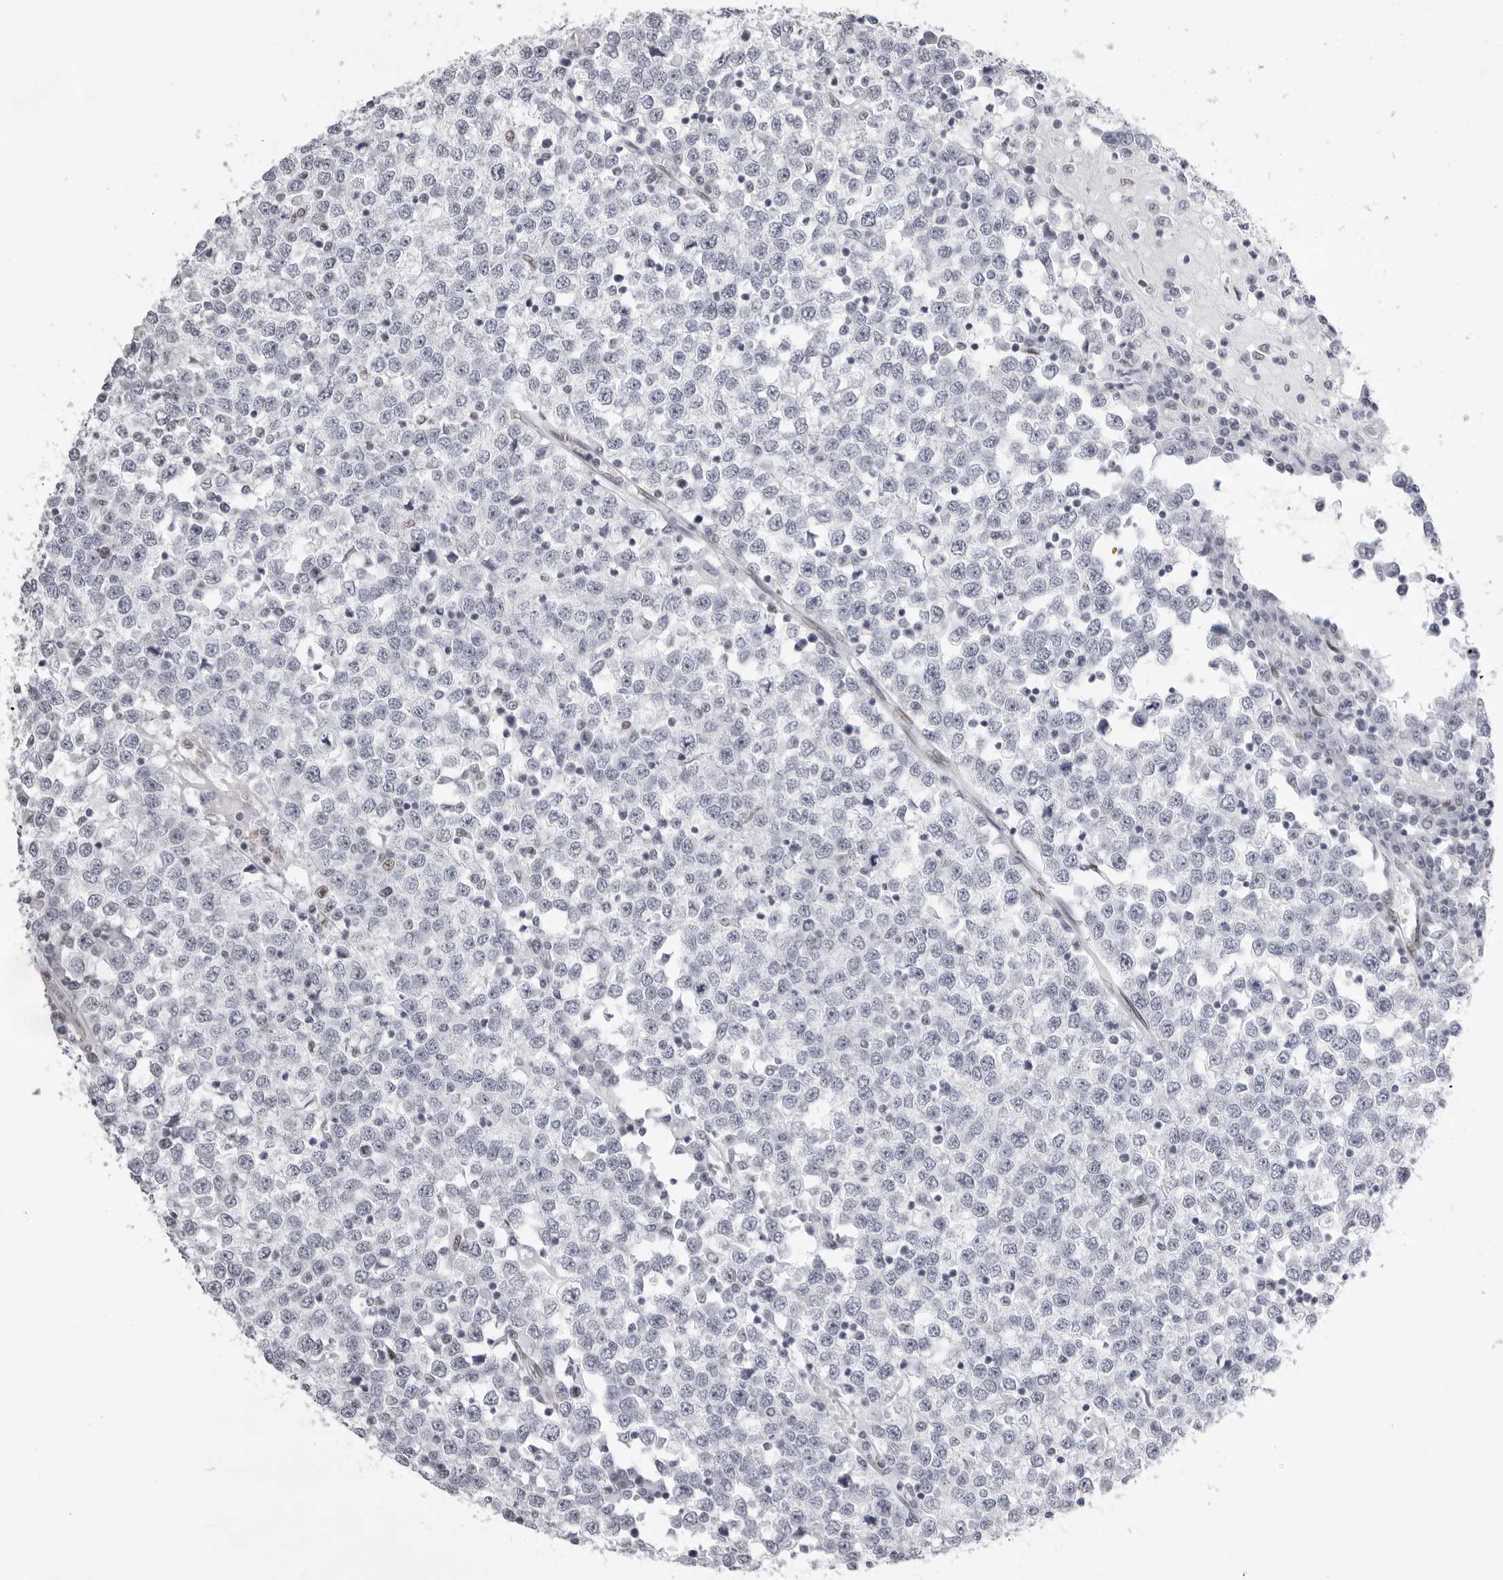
{"staining": {"intensity": "negative", "quantity": "none", "location": "none"}, "tissue": "testis cancer", "cell_type": "Tumor cells", "image_type": "cancer", "snomed": [{"axis": "morphology", "description": "Seminoma, NOS"}, {"axis": "topography", "description": "Testis"}], "caption": "Immunohistochemical staining of testis cancer (seminoma) reveals no significant expression in tumor cells. (DAB (3,3'-diaminobenzidine) IHC with hematoxylin counter stain).", "gene": "IRF2BP2", "patient": {"sex": "male", "age": 65}}